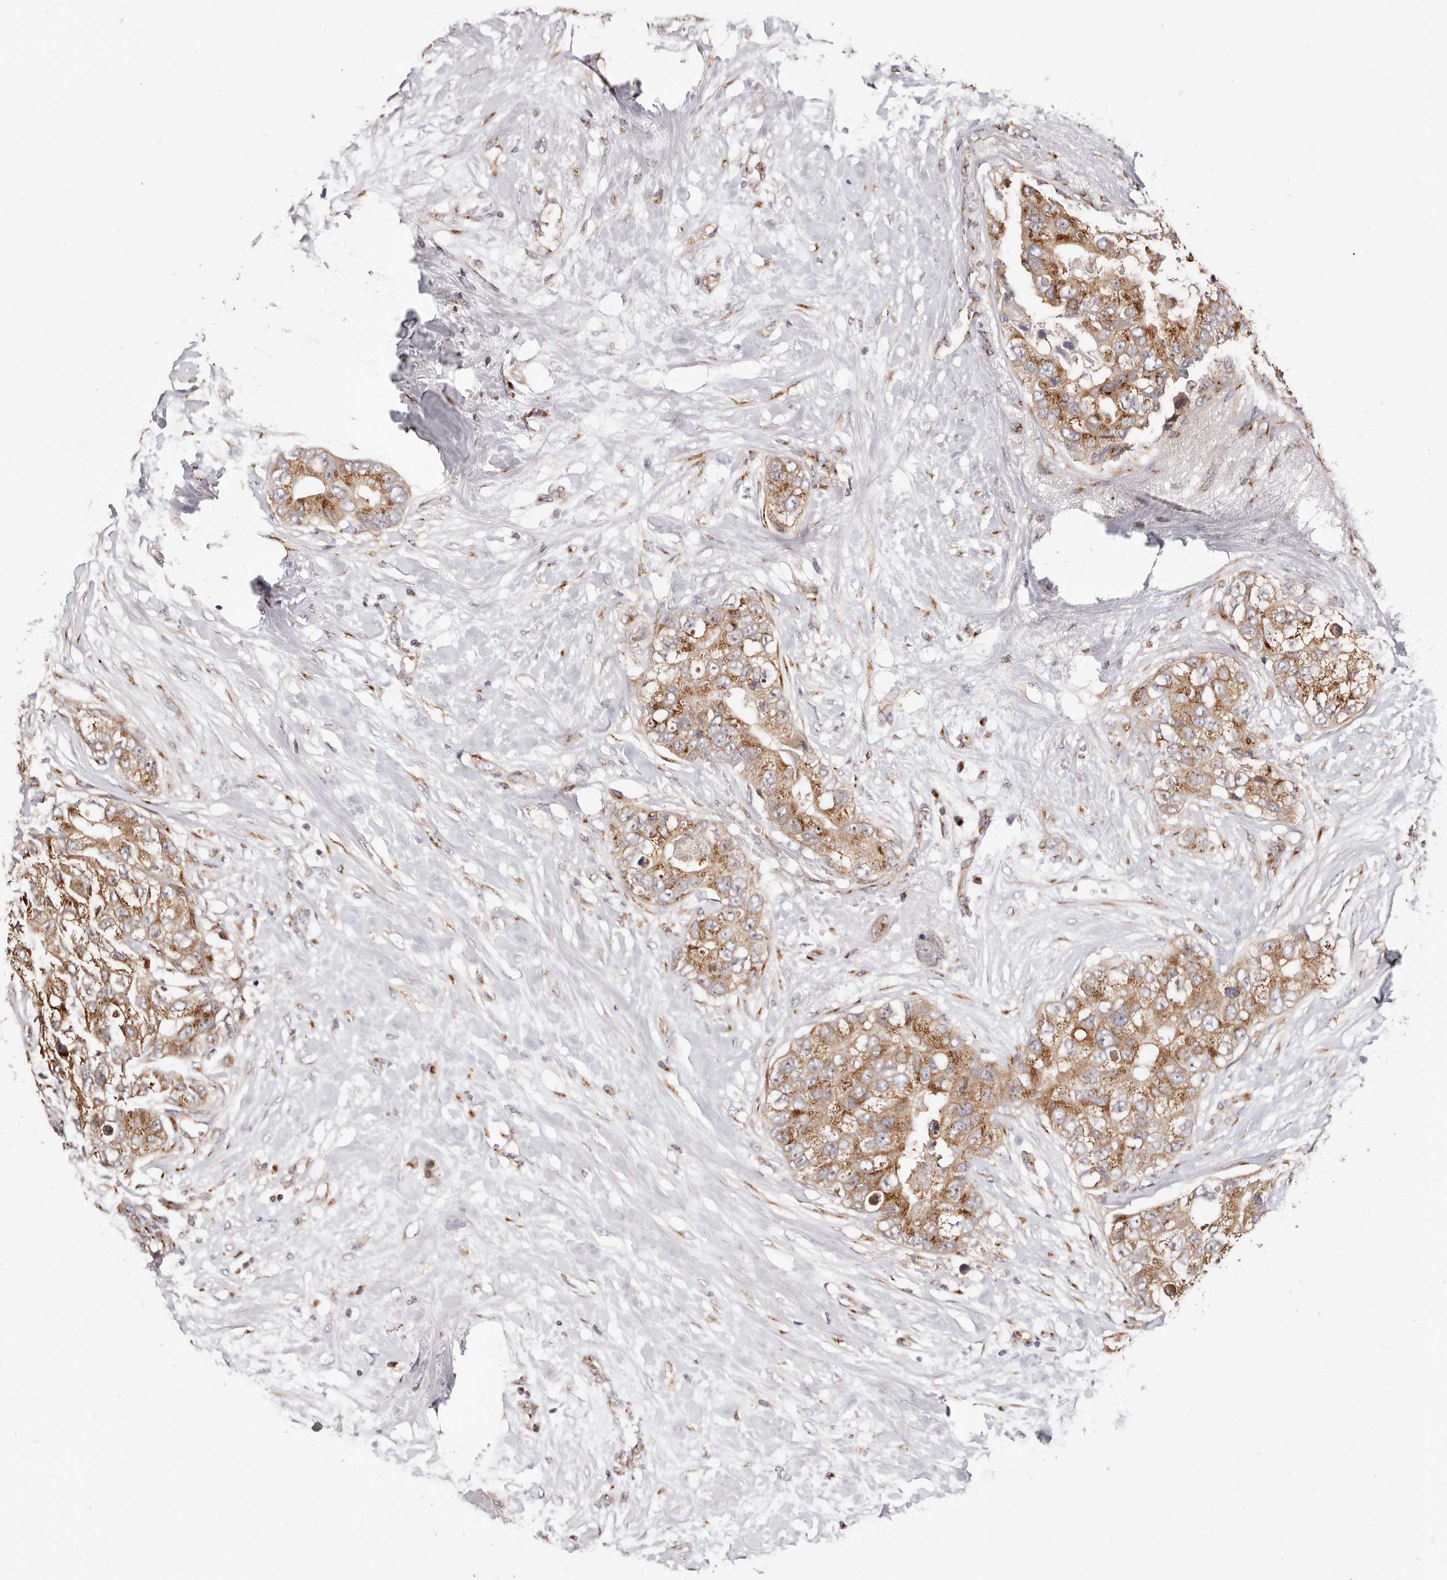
{"staining": {"intensity": "moderate", "quantity": ">75%", "location": "cytoplasmic/membranous"}, "tissue": "breast cancer", "cell_type": "Tumor cells", "image_type": "cancer", "snomed": [{"axis": "morphology", "description": "Duct carcinoma"}, {"axis": "topography", "description": "Breast"}], "caption": "Moderate cytoplasmic/membranous protein positivity is identified in approximately >75% of tumor cells in breast cancer.", "gene": "MAPK6", "patient": {"sex": "female", "age": 62}}